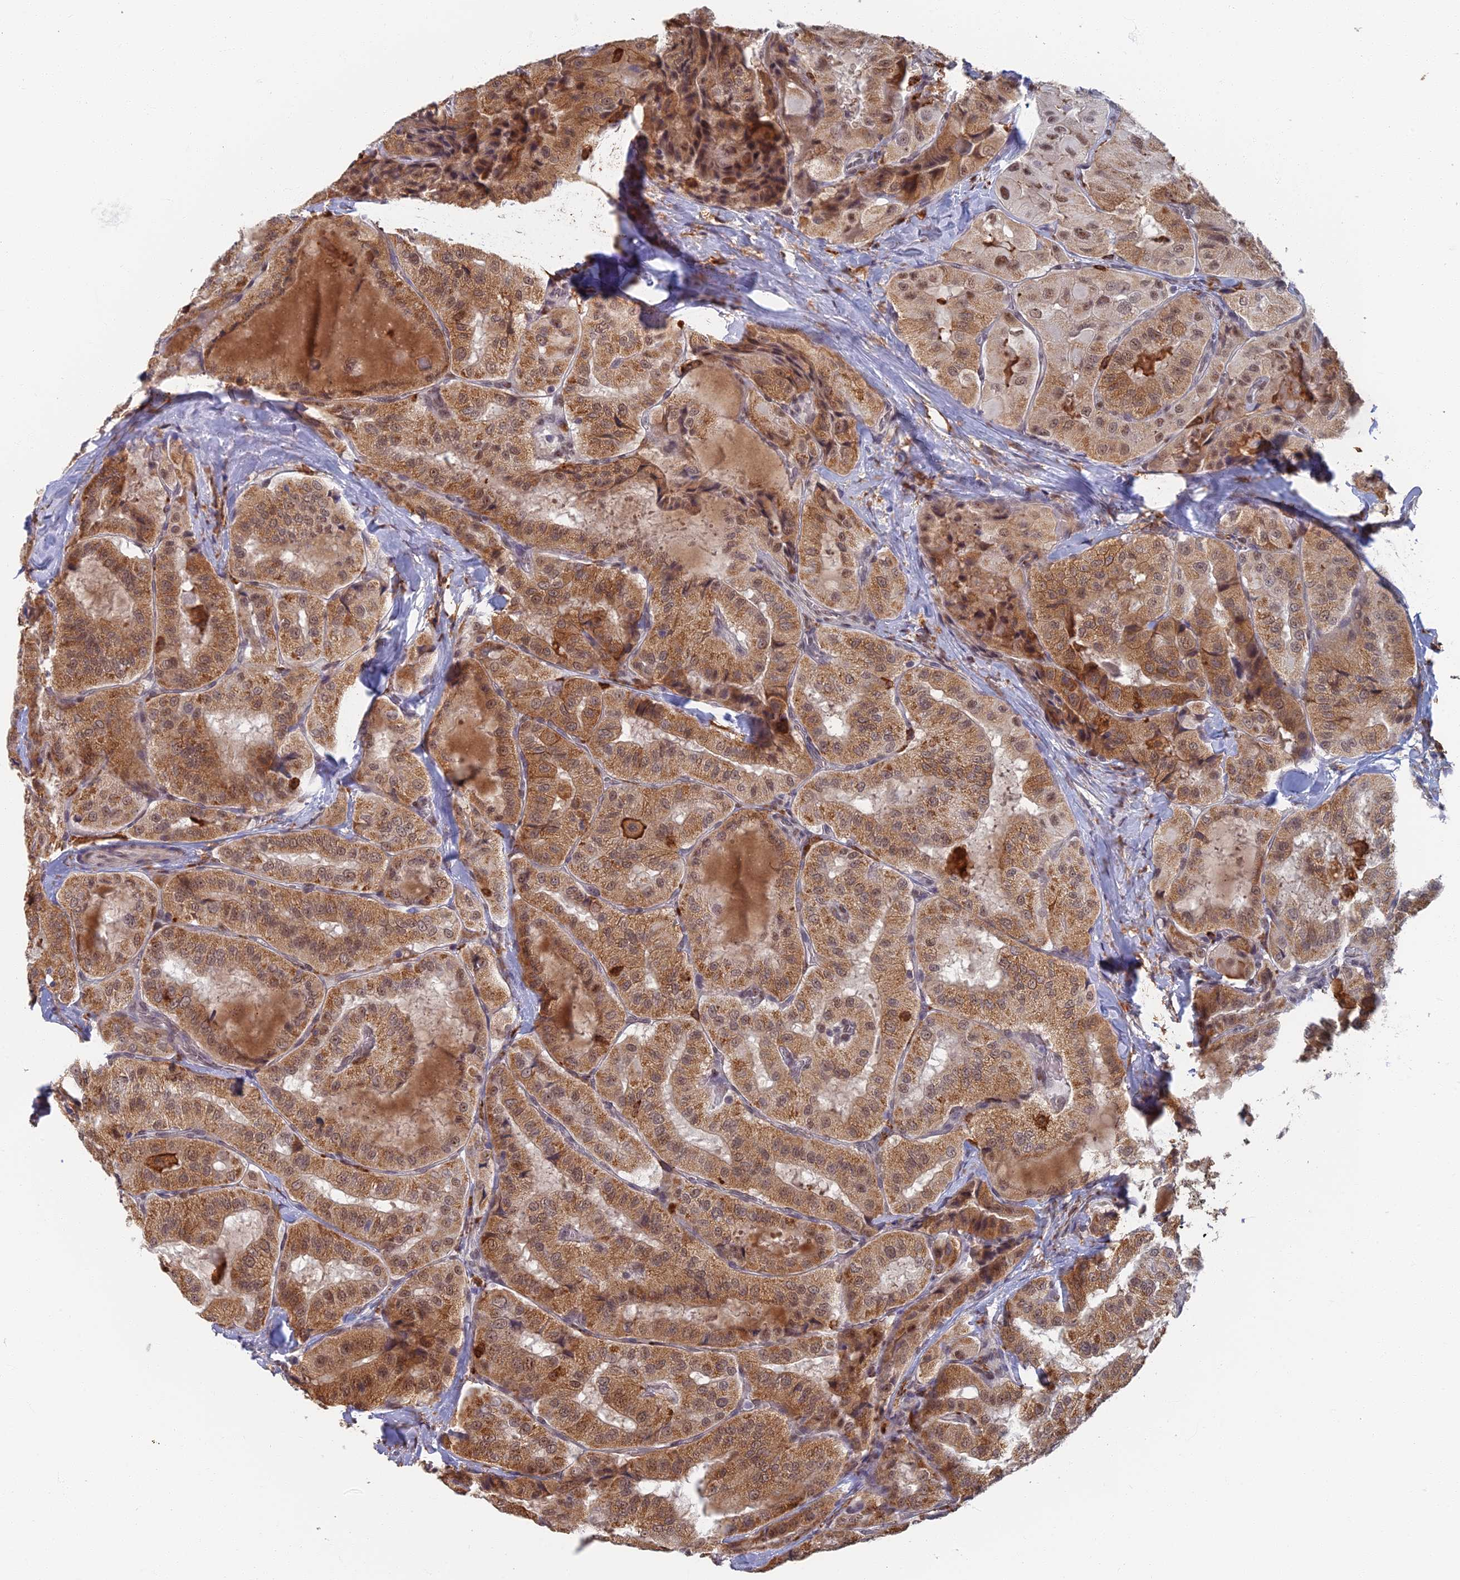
{"staining": {"intensity": "moderate", "quantity": ">75%", "location": "cytoplasmic/membranous,nuclear"}, "tissue": "thyroid cancer", "cell_type": "Tumor cells", "image_type": "cancer", "snomed": [{"axis": "morphology", "description": "Normal tissue, NOS"}, {"axis": "morphology", "description": "Papillary adenocarcinoma, NOS"}, {"axis": "topography", "description": "Thyroid gland"}], "caption": "A photomicrograph showing moderate cytoplasmic/membranous and nuclear staining in about >75% of tumor cells in thyroid cancer (papillary adenocarcinoma), as visualized by brown immunohistochemical staining.", "gene": "GPATCH1", "patient": {"sex": "female", "age": 59}}